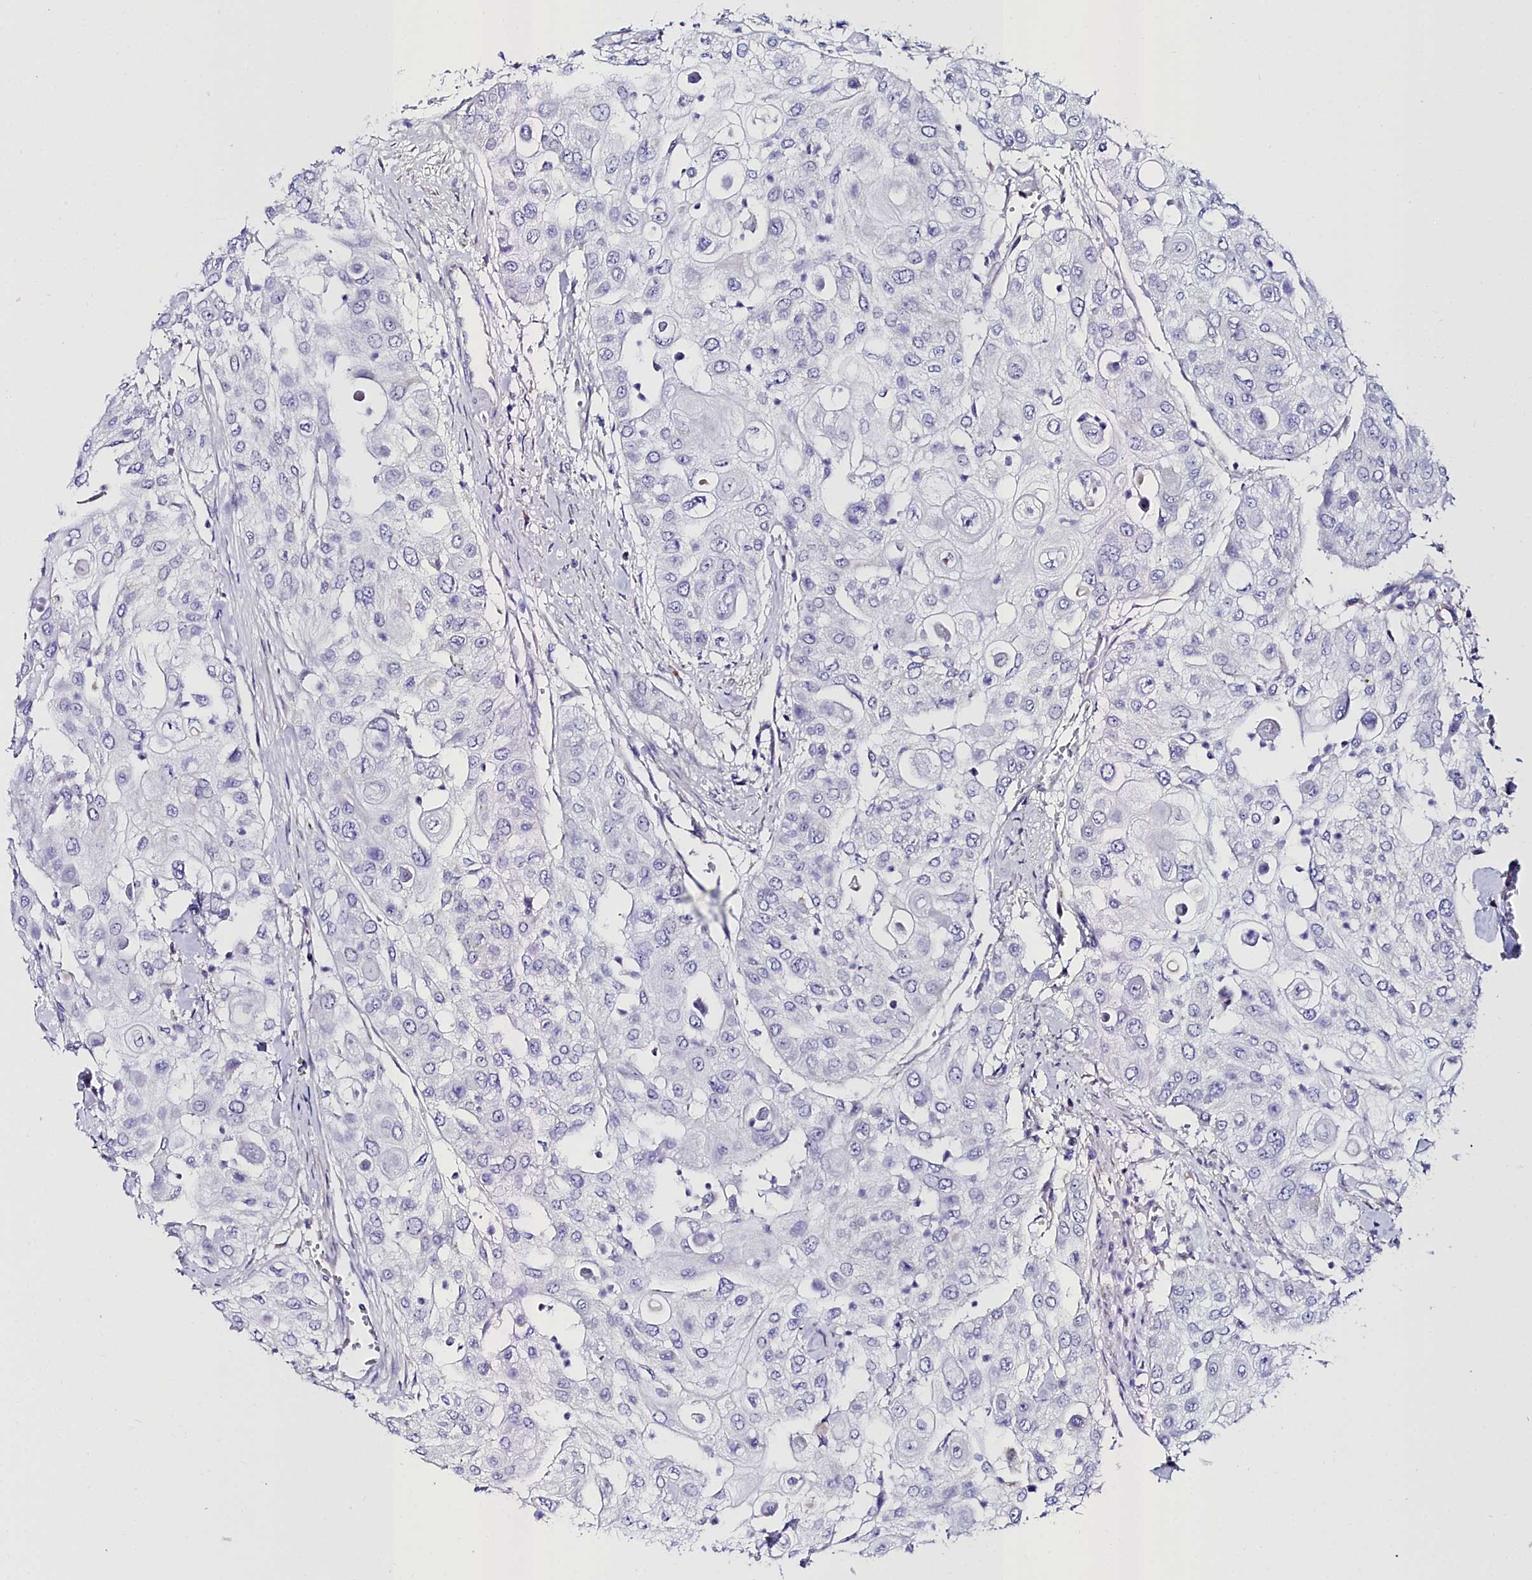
{"staining": {"intensity": "negative", "quantity": "none", "location": "none"}, "tissue": "urothelial cancer", "cell_type": "Tumor cells", "image_type": "cancer", "snomed": [{"axis": "morphology", "description": "Urothelial carcinoma, High grade"}, {"axis": "topography", "description": "Urinary bladder"}], "caption": "Tumor cells show no significant expression in urothelial cancer.", "gene": "SLC49A3", "patient": {"sex": "female", "age": 79}}